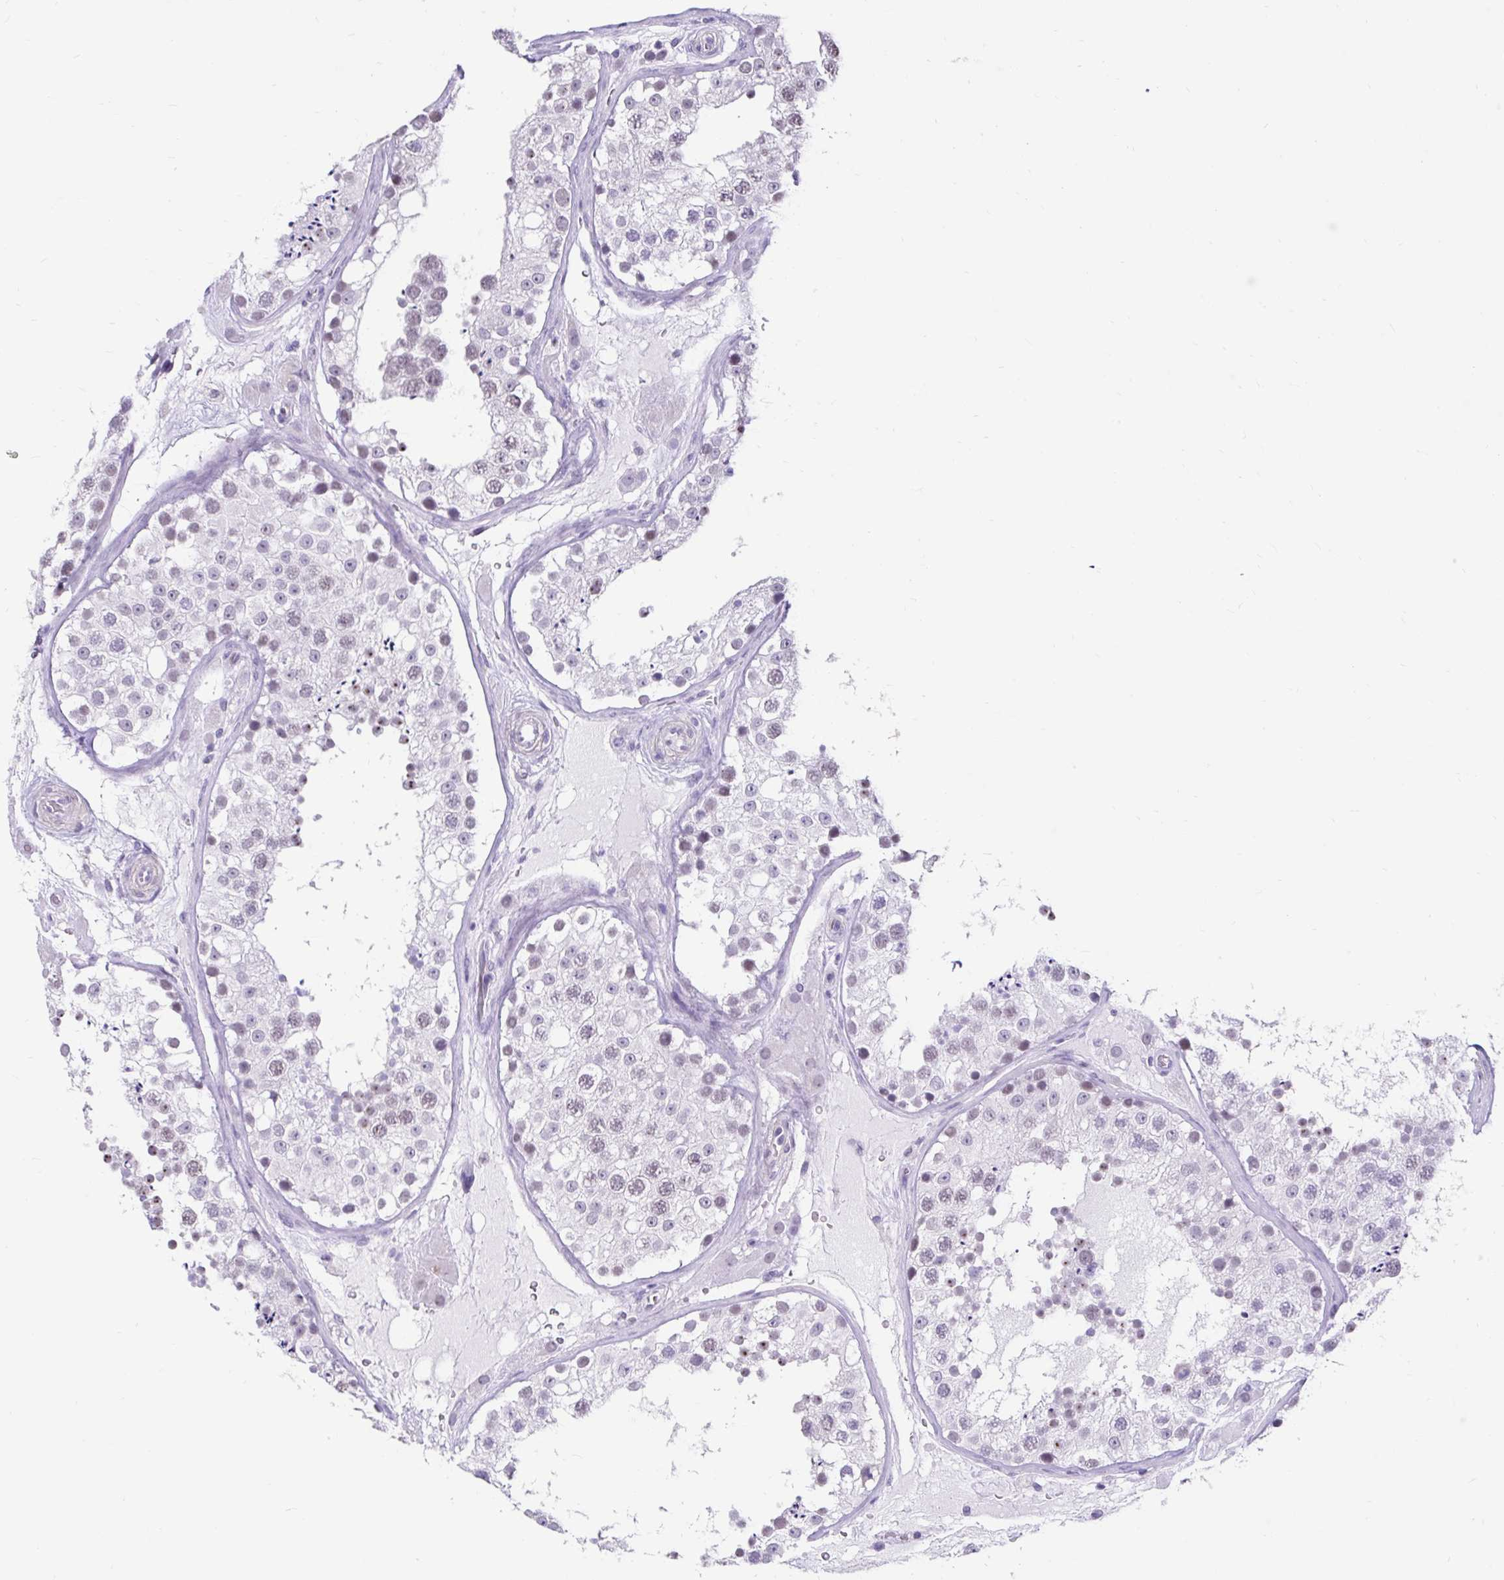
{"staining": {"intensity": "weak", "quantity": "25%-75%", "location": "nuclear"}, "tissue": "testis", "cell_type": "Cells in seminiferous ducts", "image_type": "normal", "snomed": [{"axis": "morphology", "description": "Normal tissue, NOS"}, {"axis": "topography", "description": "Testis"}], "caption": "This photomicrograph displays unremarkable testis stained with IHC to label a protein in brown. The nuclear of cells in seminiferous ducts show weak positivity for the protein. Nuclei are counter-stained blue.", "gene": "DCAF17", "patient": {"sex": "male", "age": 26}}